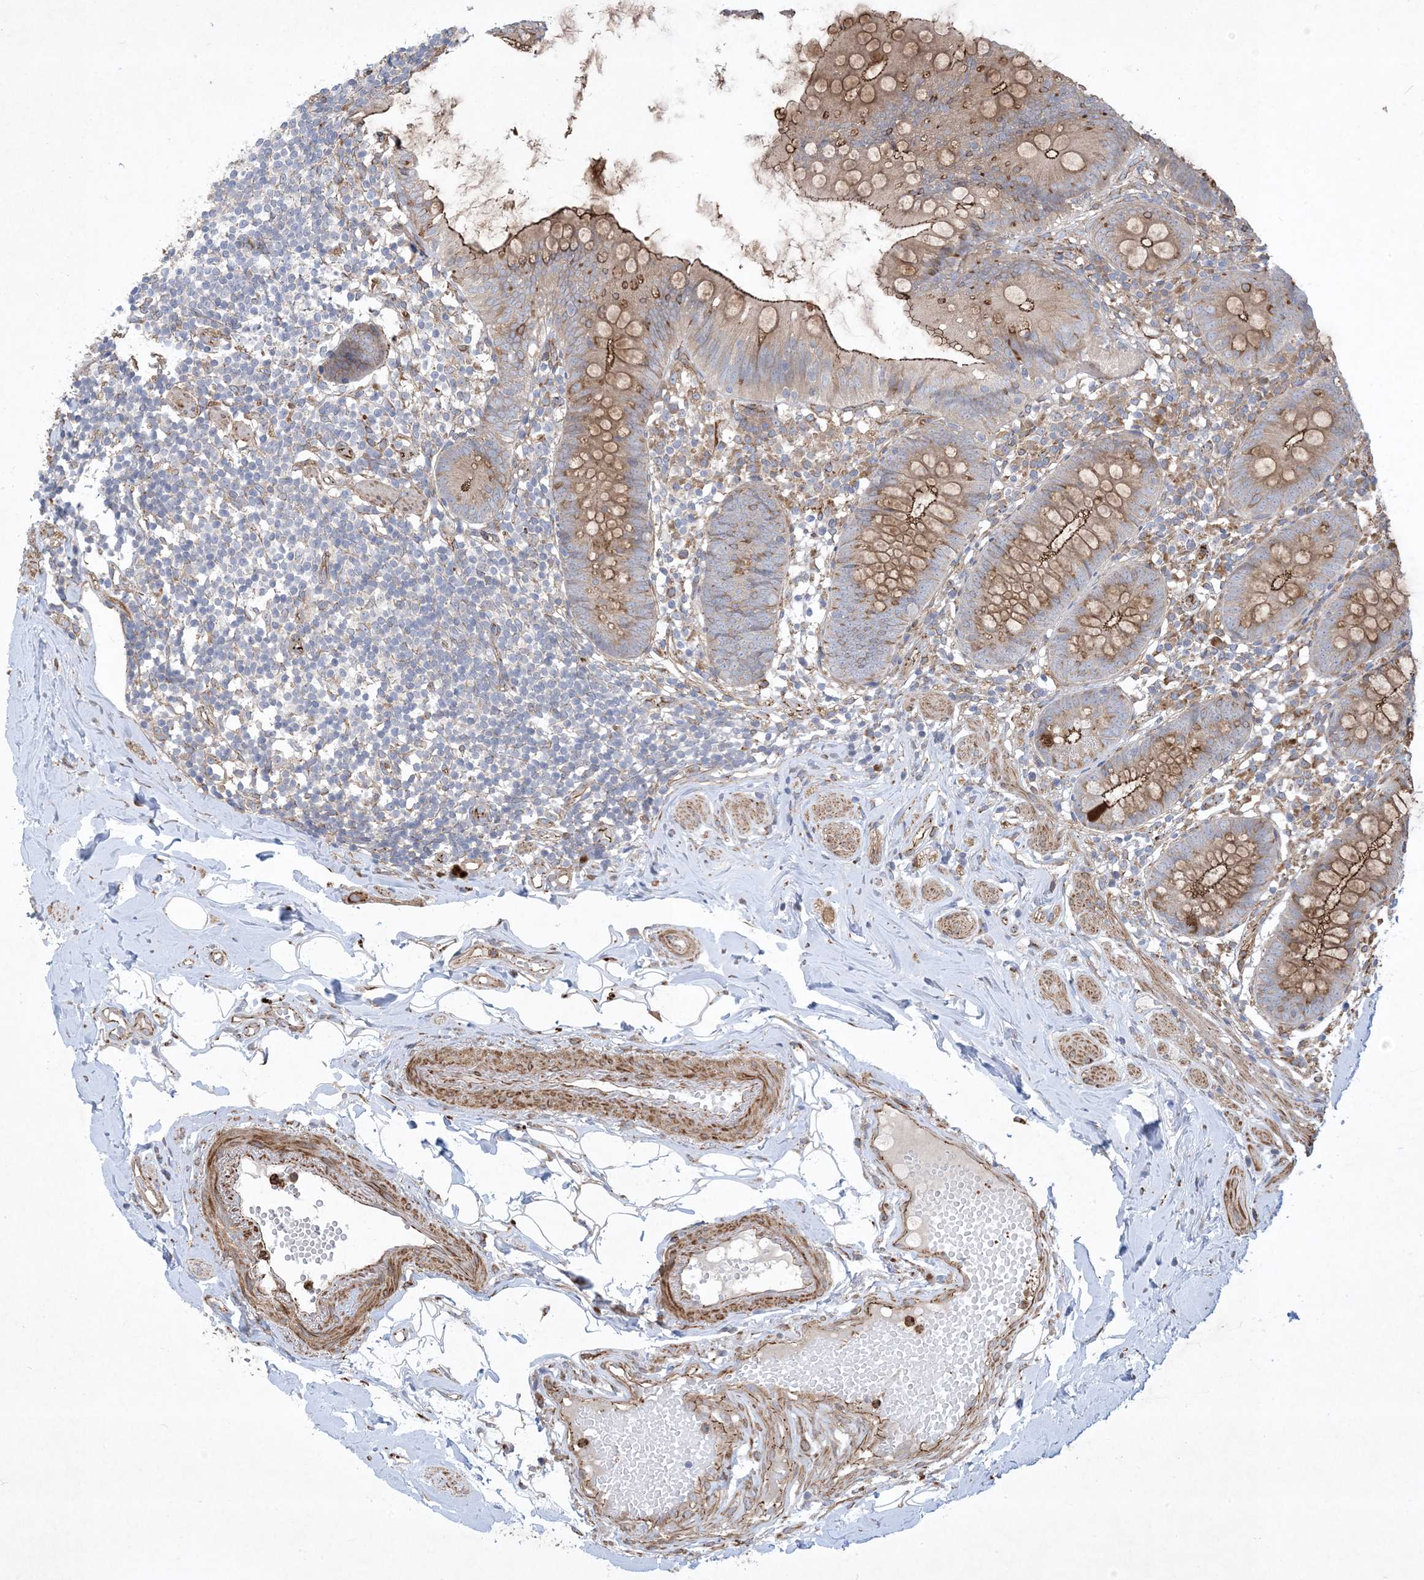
{"staining": {"intensity": "moderate", "quantity": ">75%", "location": "cytoplasmic/membranous"}, "tissue": "appendix", "cell_type": "Glandular cells", "image_type": "normal", "snomed": [{"axis": "morphology", "description": "Normal tissue, NOS"}, {"axis": "topography", "description": "Appendix"}], "caption": "Protein staining reveals moderate cytoplasmic/membranous staining in approximately >75% of glandular cells in unremarkable appendix. The staining is performed using DAB brown chromogen to label protein expression. The nuclei are counter-stained blue using hematoxylin.", "gene": "OTOP1", "patient": {"sex": "female", "age": 62}}